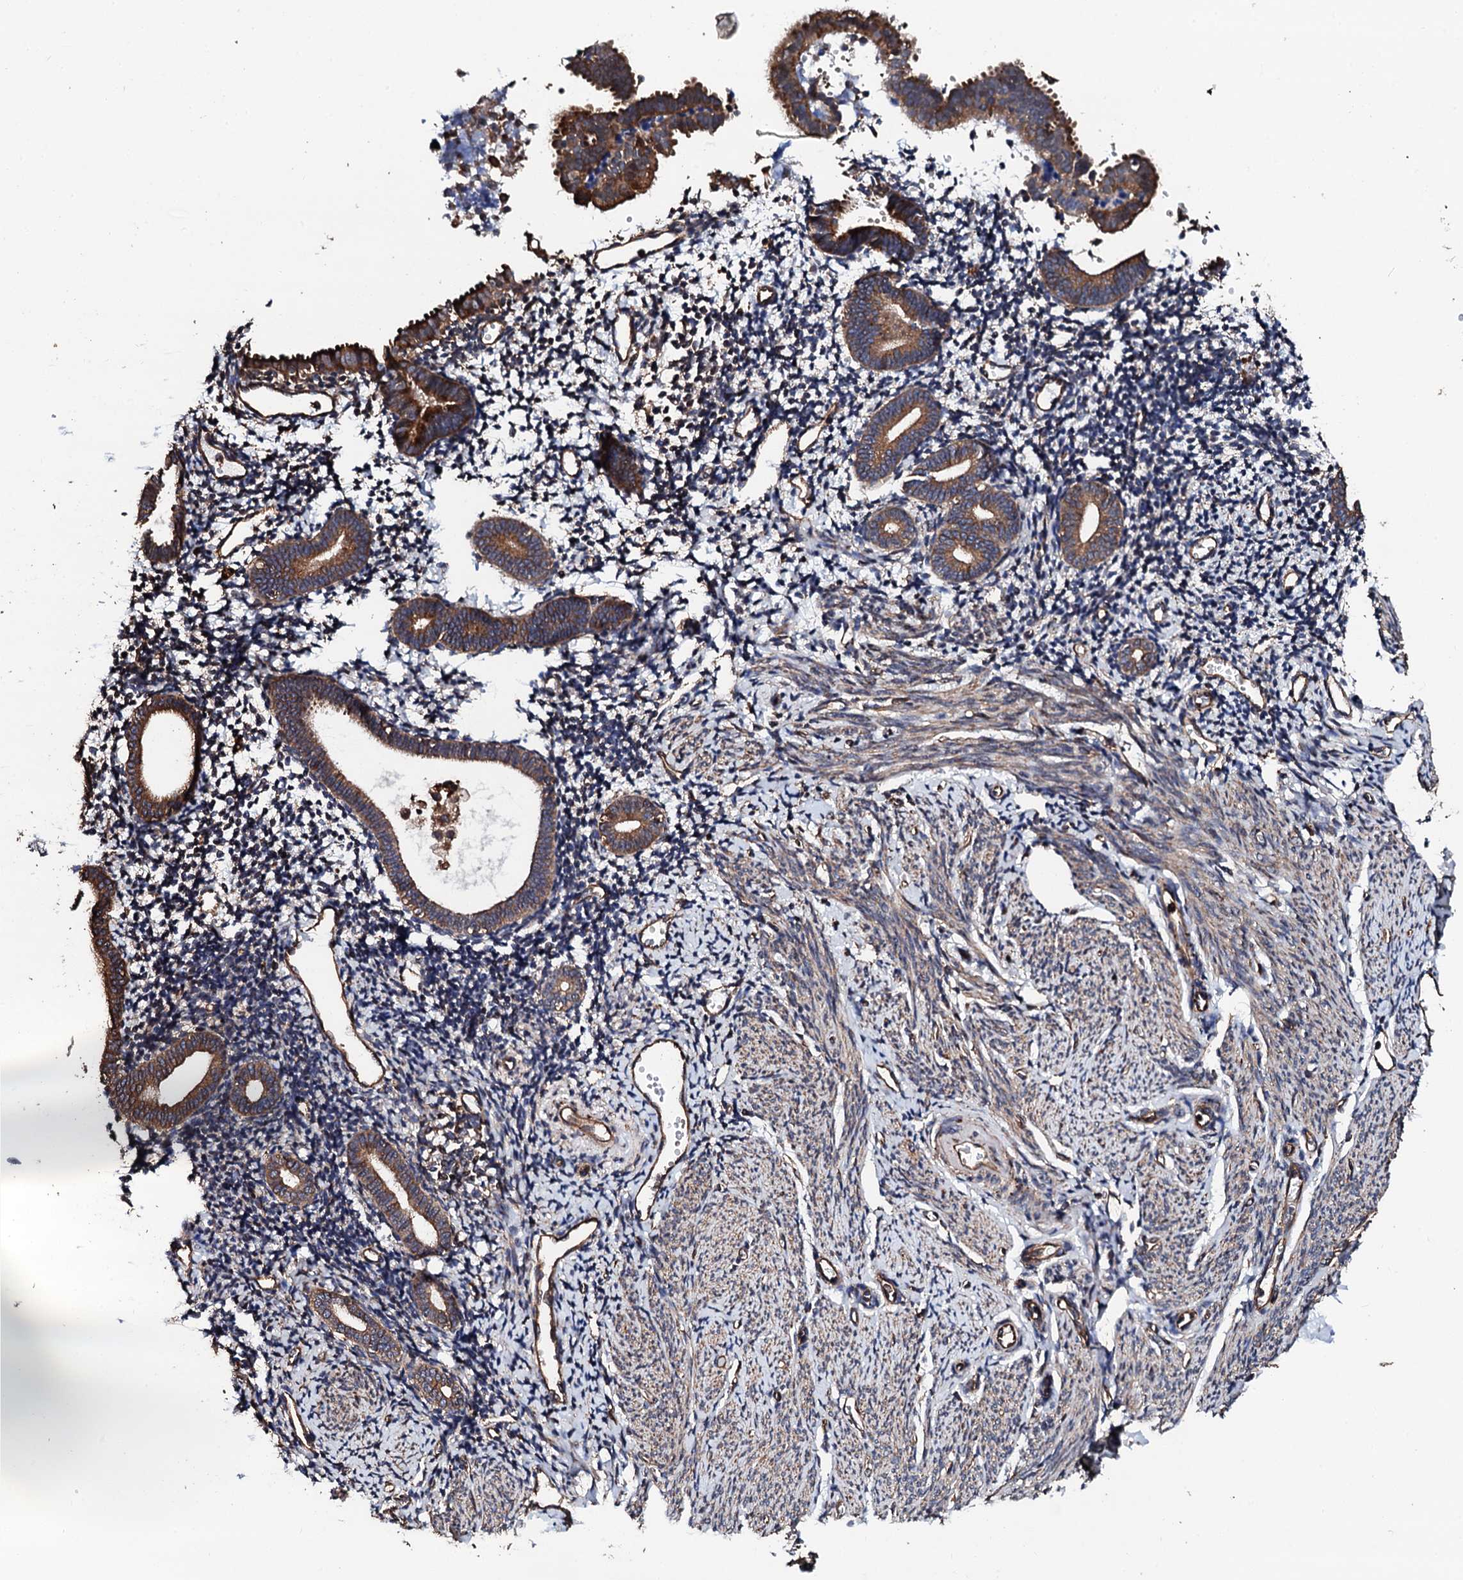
{"staining": {"intensity": "moderate", "quantity": "<25%", "location": "cytoplasmic/membranous"}, "tissue": "endometrium", "cell_type": "Cells in endometrial stroma", "image_type": "normal", "snomed": [{"axis": "morphology", "description": "Normal tissue, NOS"}, {"axis": "topography", "description": "Endometrium"}], "caption": "Protein staining of unremarkable endometrium shows moderate cytoplasmic/membranous expression in about <25% of cells in endometrial stroma. The staining was performed using DAB to visualize the protein expression in brown, while the nuclei were stained in blue with hematoxylin (Magnification: 20x).", "gene": "CKAP5", "patient": {"sex": "female", "age": 56}}